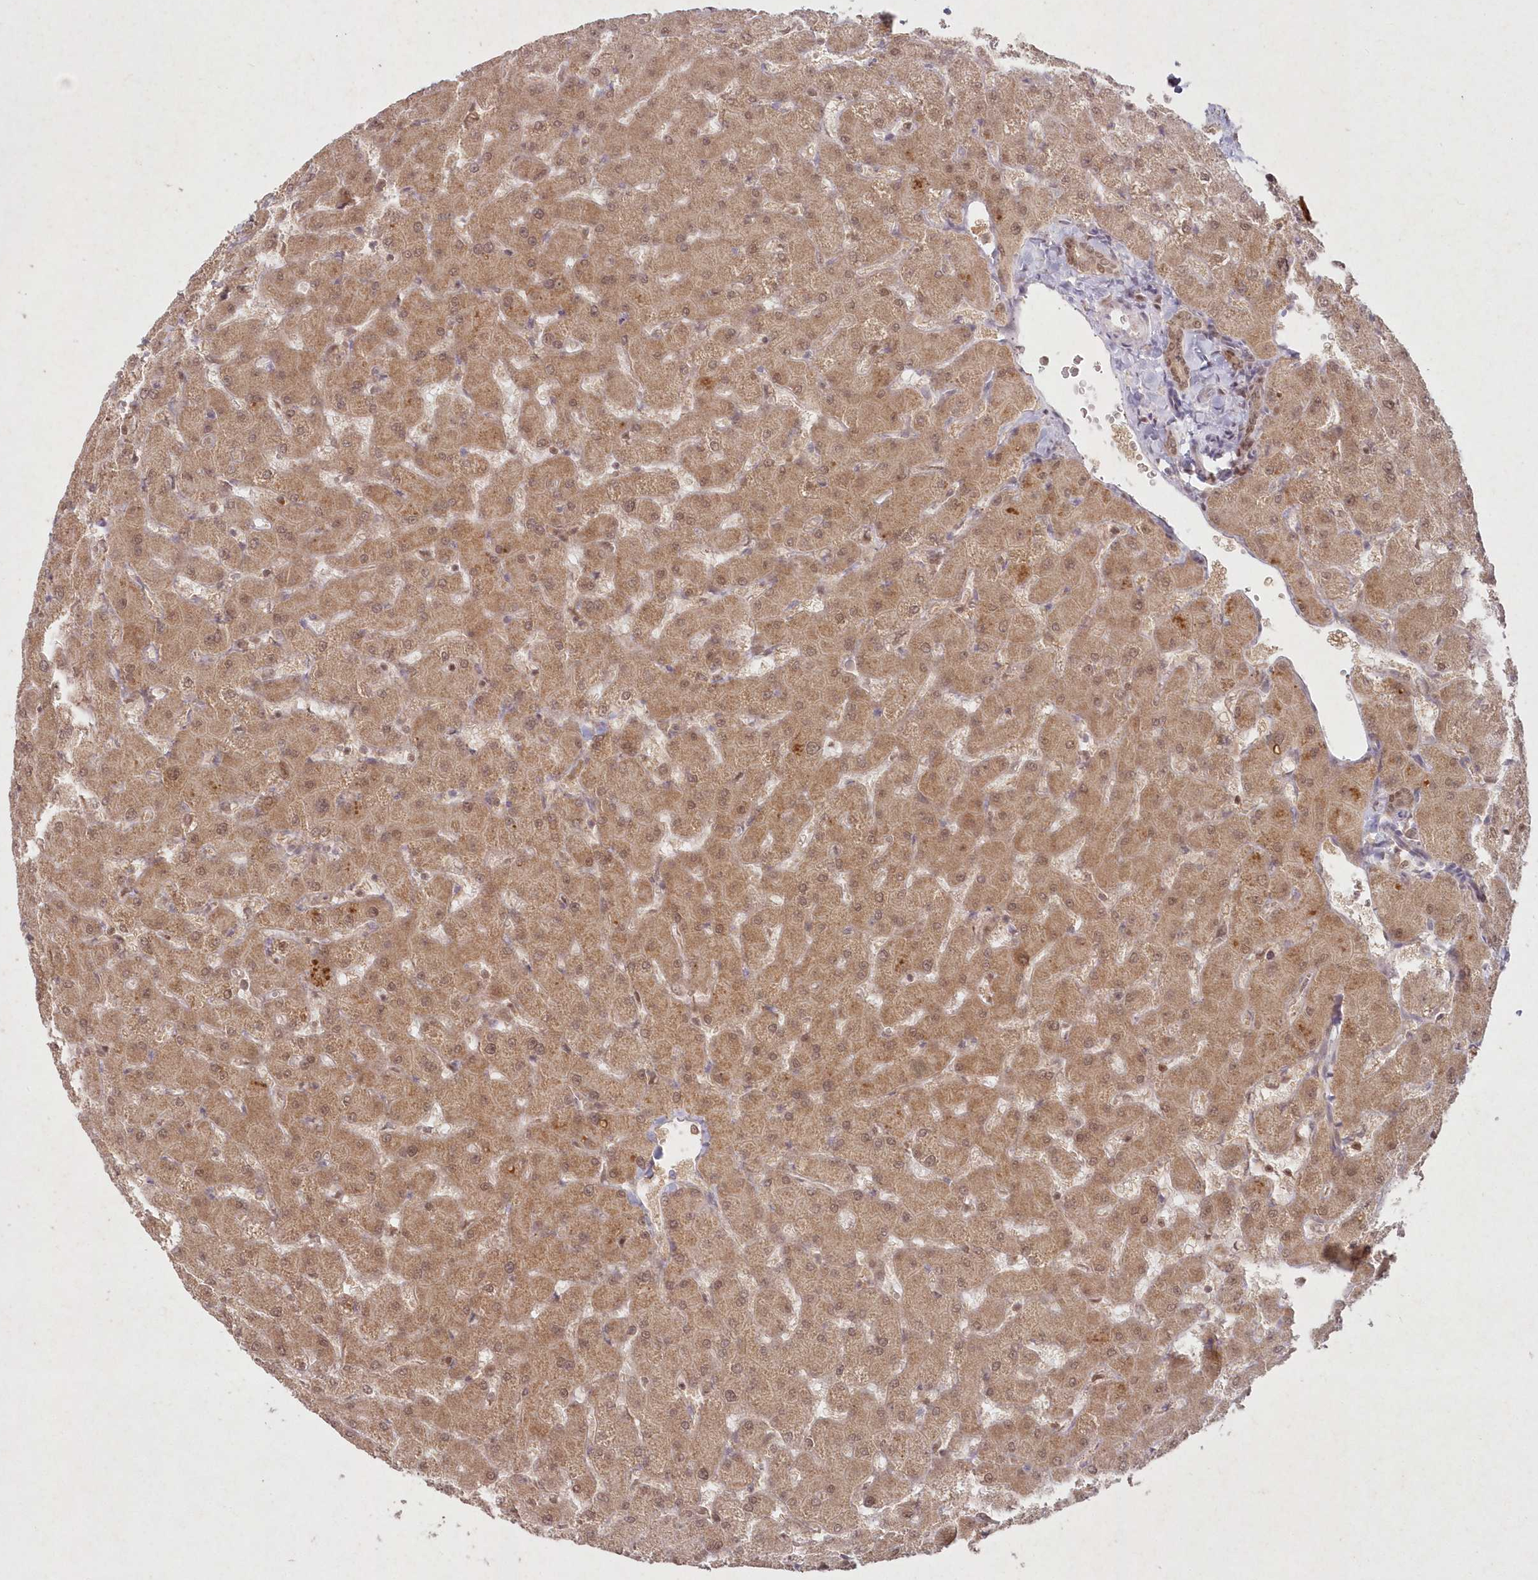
{"staining": {"intensity": "moderate", "quantity": "25%-75%", "location": "cytoplasmic/membranous,nuclear"}, "tissue": "liver", "cell_type": "Cholangiocytes", "image_type": "normal", "snomed": [{"axis": "morphology", "description": "Normal tissue, NOS"}, {"axis": "topography", "description": "Liver"}], "caption": "Moderate cytoplasmic/membranous,nuclear protein staining is present in about 25%-75% of cholangiocytes in liver.", "gene": "ASCC1", "patient": {"sex": "female", "age": 63}}